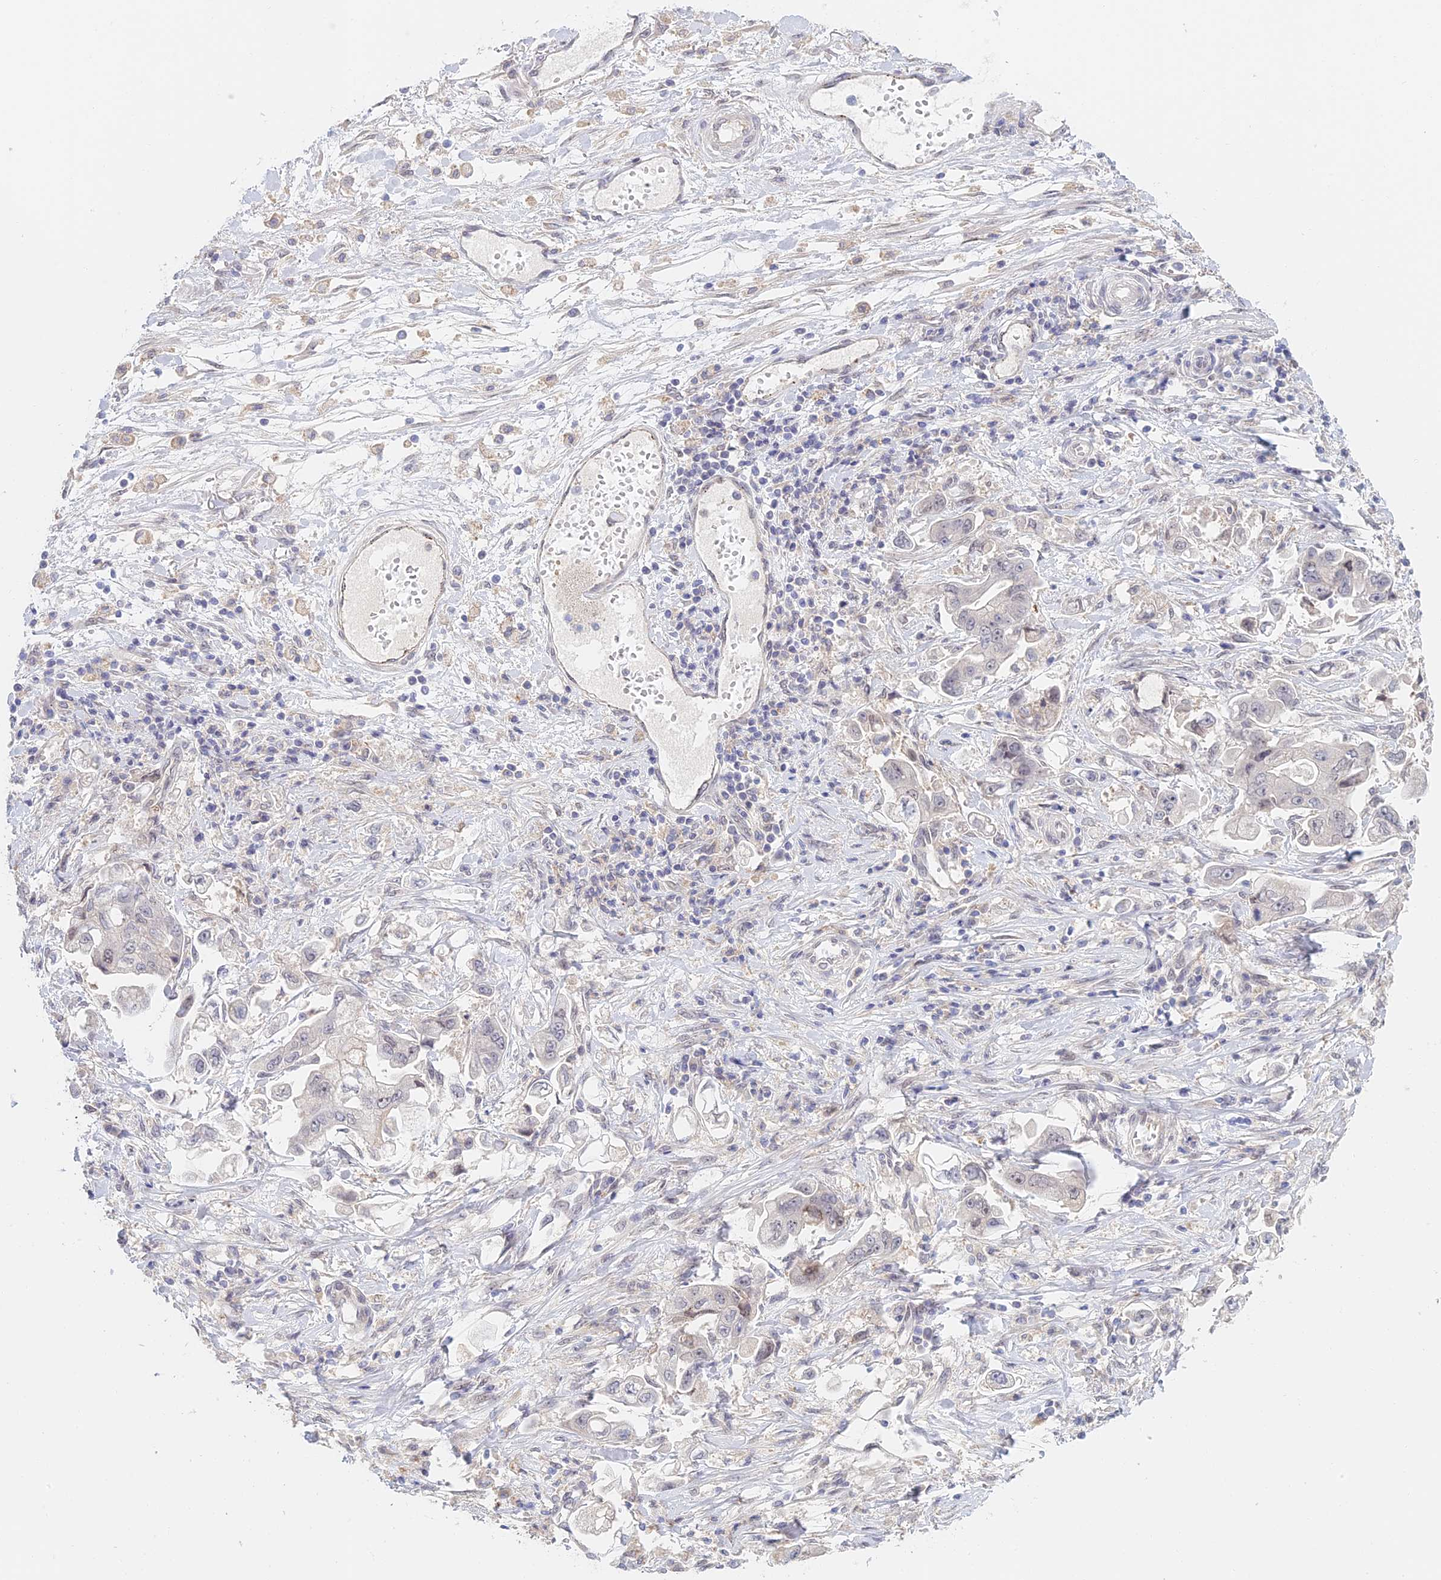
{"staining": {"intensity": "negative", "quantity": "none", "location": "none"}, "tissue": "stomach cancer", "cell_type": "Tumor cells", "image_type": "cancer", "snomed": [{"axis": "morphology", "description": "Adenocarcinoma, NOS"}, {"axis": "topography", "description": "Stomach"}], "caption": "Tumor cells show no significant protein positivity in stomach cancer (adenocarcinoma).", "gene": "ZUP1", "patient": {"sex": "male", "age": 62}}